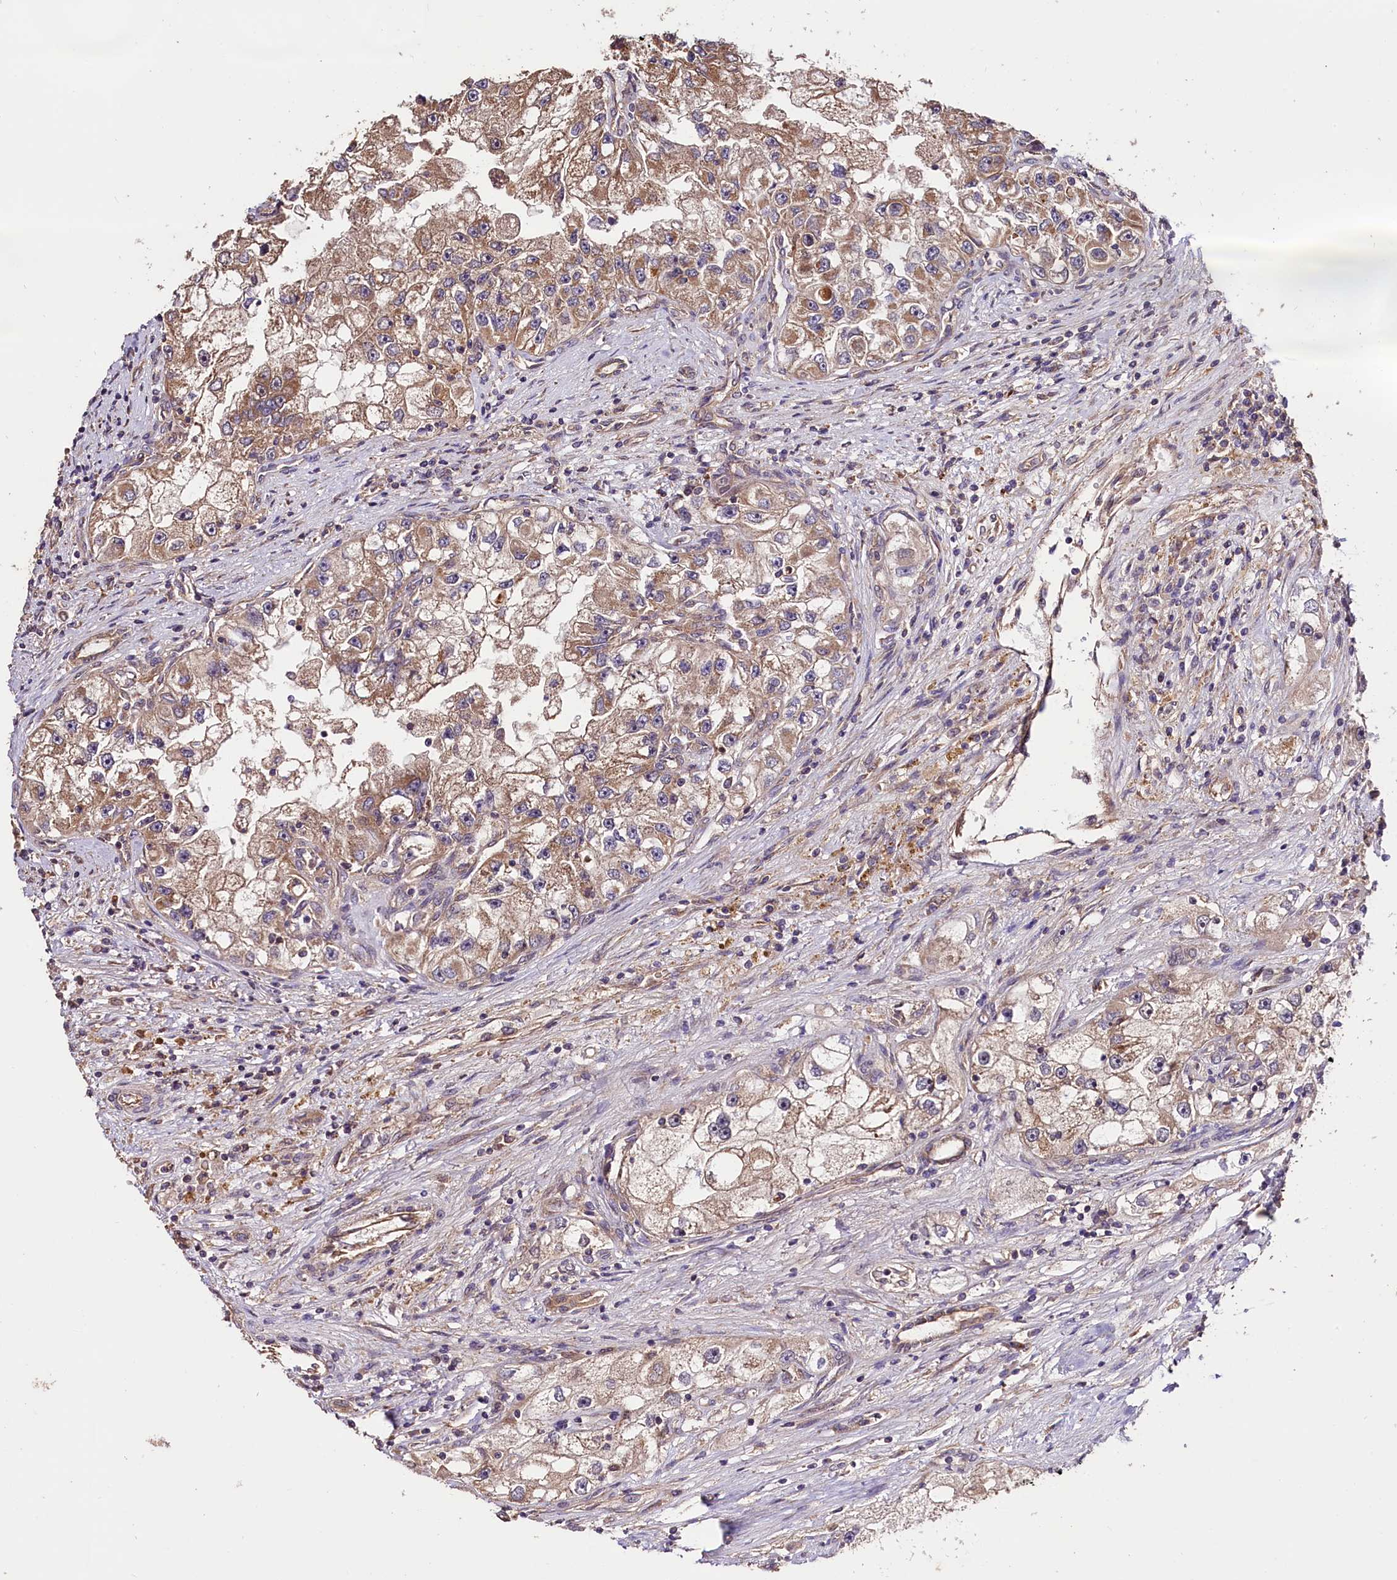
{"staining": {"intensity": "moderate", "quantity": ">75%", "location": "cytoplasmic/membranous"}, "tissue": "renal cancer", "cell_type": "Tumor cells", "image_type": "cancer", "snomed": [{"axis": "morphology", "description": "Adenocarcinoma, NOS"}, {"axis": "topography", "description": "Kidney"}], "caption": "This is an image of IHC staining of renal adenocarcinoma, which shows moderate expression in the cytoplasmic/membranous of tumor cells.", "gene": "CES3", "patient": {"sex": "male", "age": 63}}